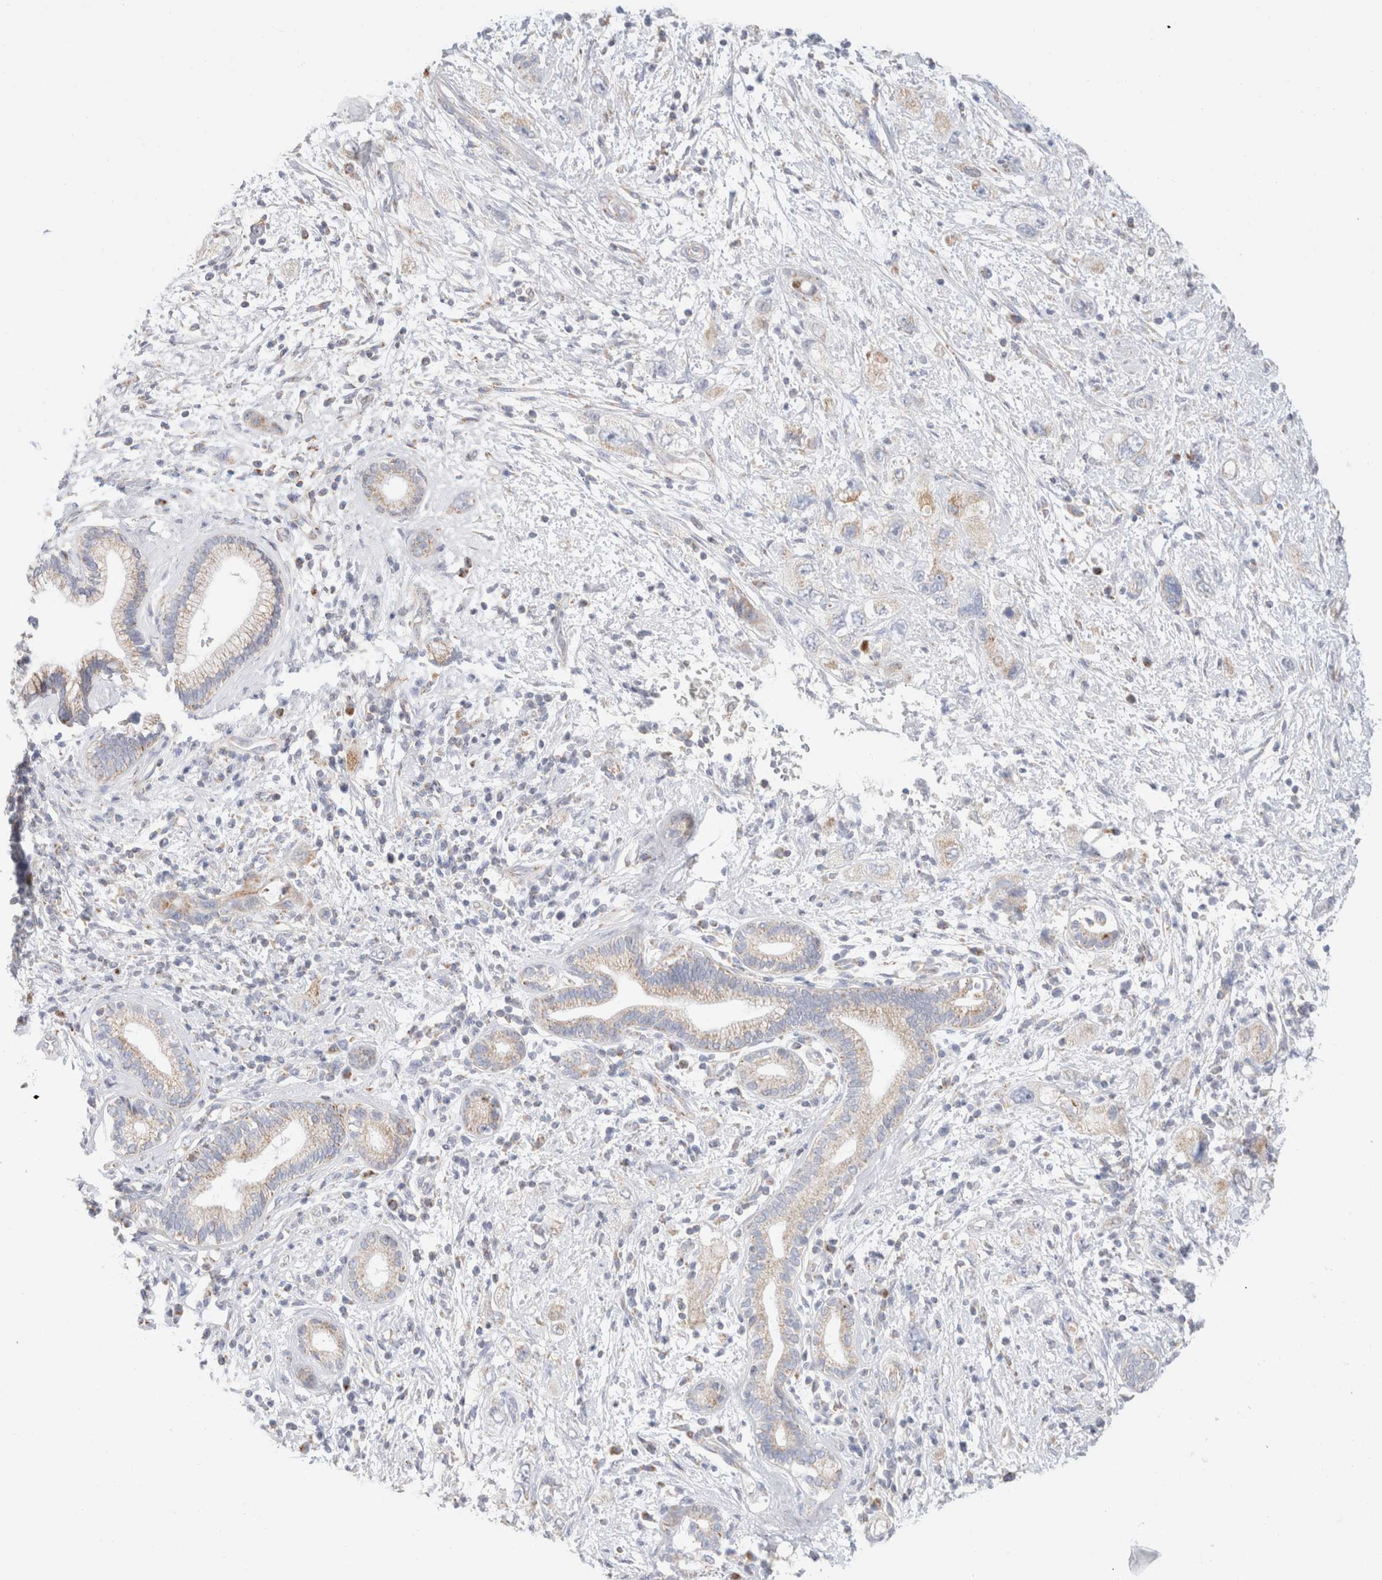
{"staining": {"intensity": "negative", "quantity": "none", "location": "none"}, "tissue": "pancreatic cancer", "cell_type": "Tumor cells", "image_type": "cancer", "snomed": [{"axis": "morphology", "description": "Adenocarcinoma, NOS"}, {"axis": "topography", "description": "Pancreas"}], "caption": "Pancreatic cancer (adenocarcinoma) was stained to show a protein in brown. There is no significant expression in tumor cells.", "gene": "ATP6V1C1", "patient": {"sex": "female", "age": 73}}